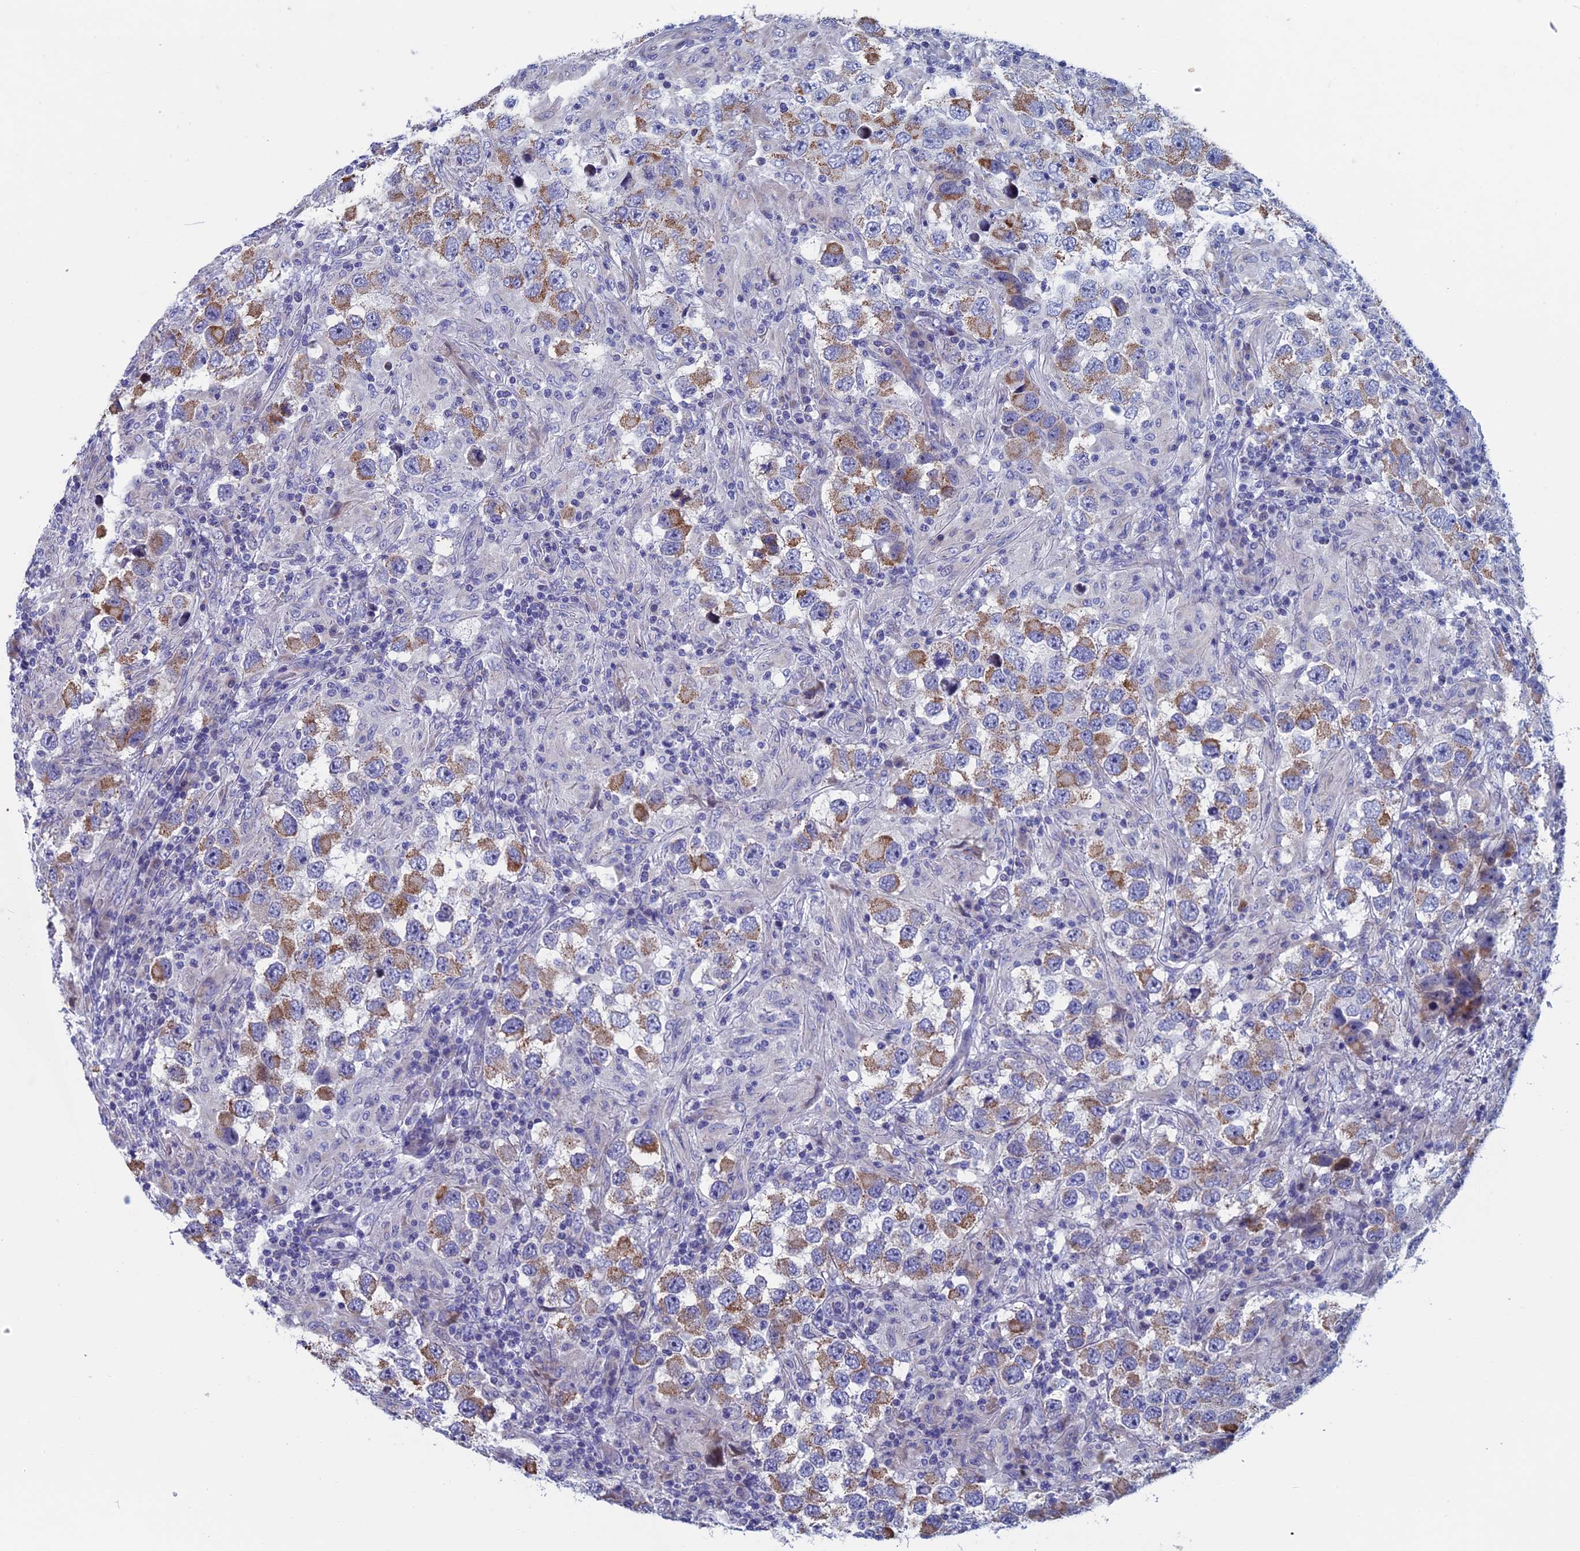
{"staining": {"intensity": "moderate", "quantity": ">75%", "location": "cytoplasmic/membranous"}, "tissue": "testis cancer", "cell_type": "Tumor cells", "image_type": "cancer", "snomed": [{"axis": "morphology", "description": "Carcinoma, Embryonal, NOS"}, {"axis": "topography", "description": "Testis"}], "caption": "An immunohistochemistry (IHC) histopathology image of neoplastic tissue is shown. Protein staining in brown labels moderate cytoplasmic/membranous positivity in testis cancer (embryonal carcinoma) within tumor cells.", "gene": "NIBAN3", "patient": {"sex": "male", "age": 21}}